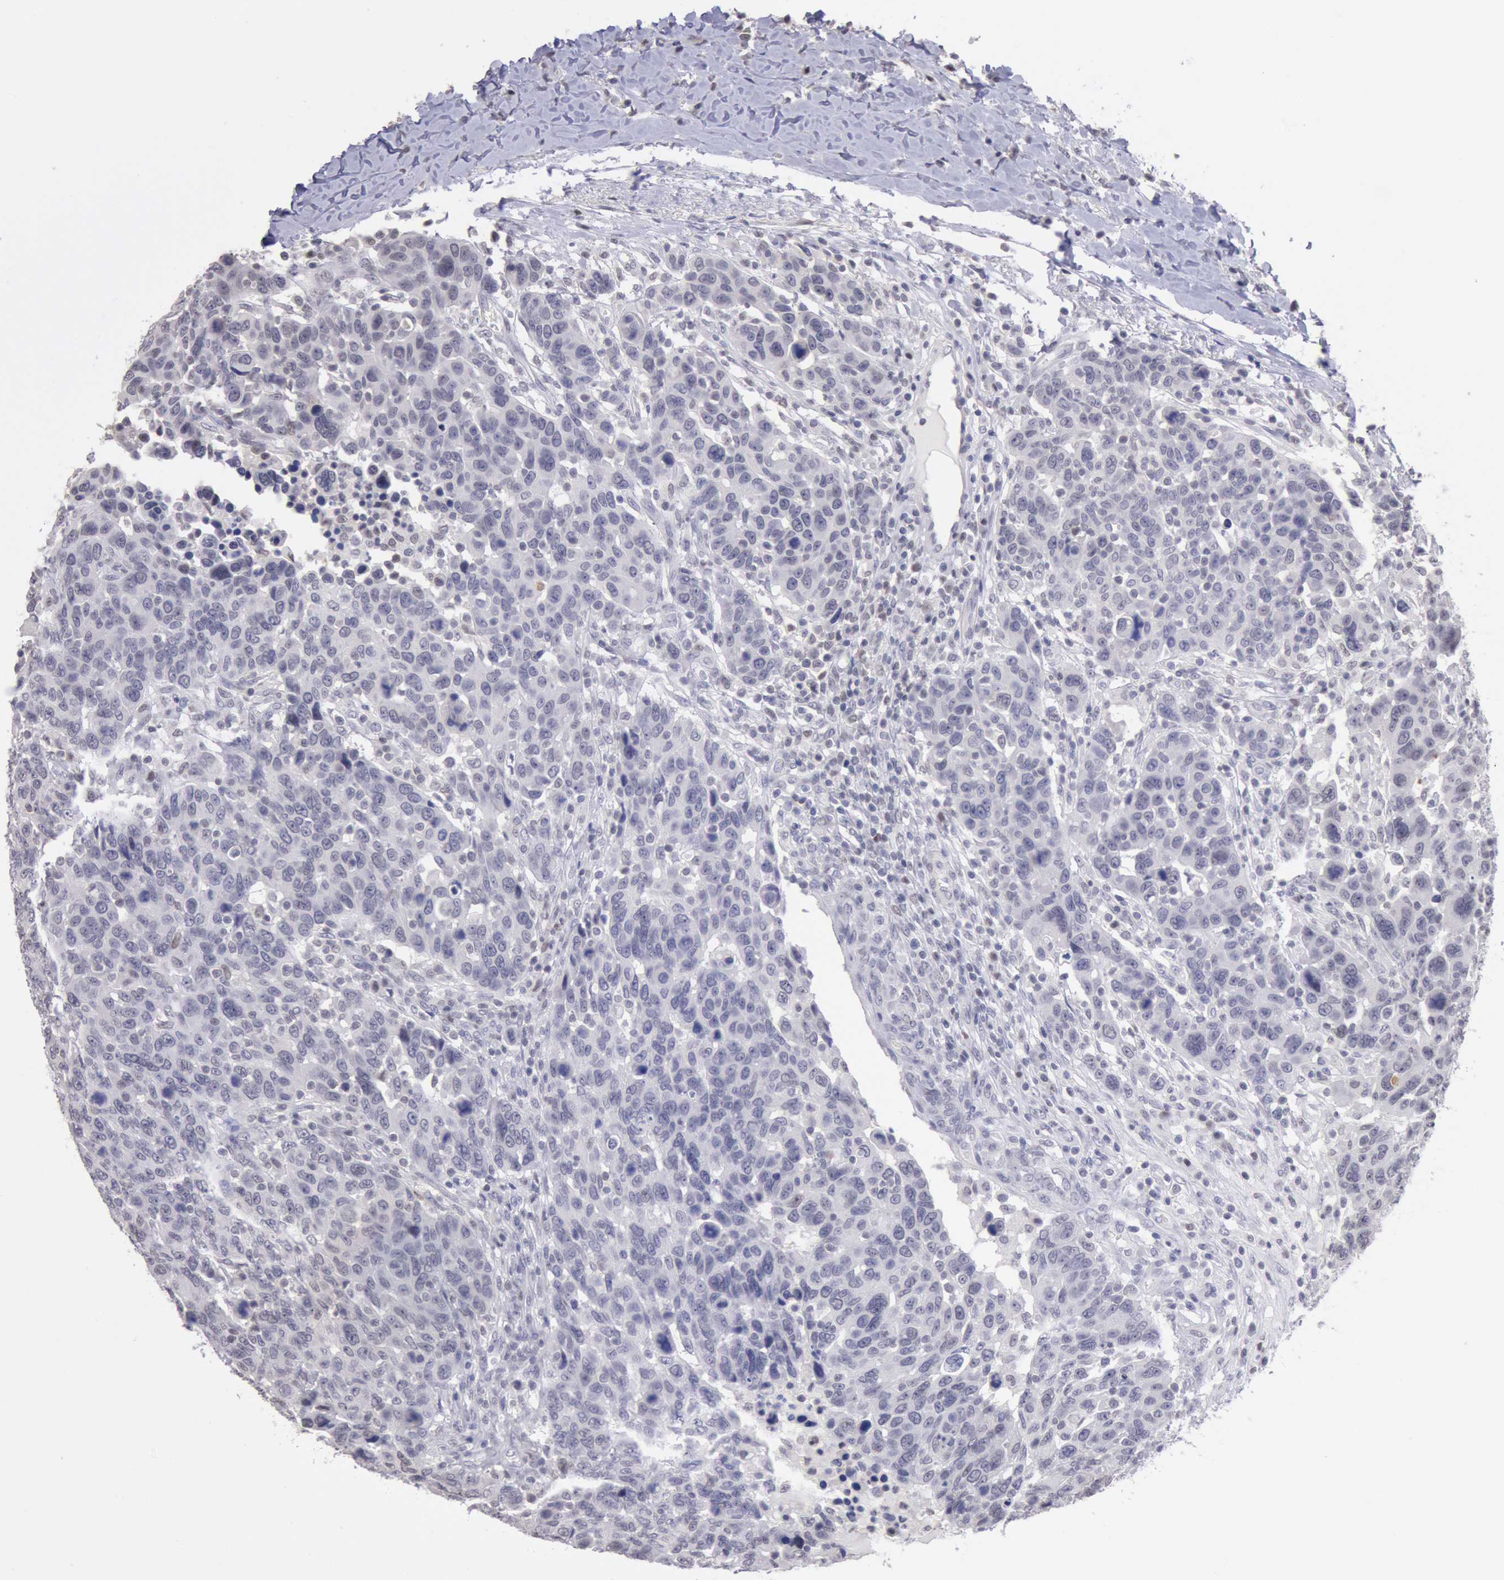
{"staining": {"intensity": "negative", "quantity": "none", "location": "none"}, "tissue": "breast cancer", "cell_type": "Tumor cells", "image_type": "cancer", "snomed": [{"axis": "morphology", "description": "Duct carcinoma"}, {"axis": "topography", "description": "Breast"}], "caption": "Immunohistochemistry of human breast cancer (intraductal carcinoma) exhibits no expression in tumor cells.", "gene": "MYH7", "patient": {"sex": "female", "age": 37}}